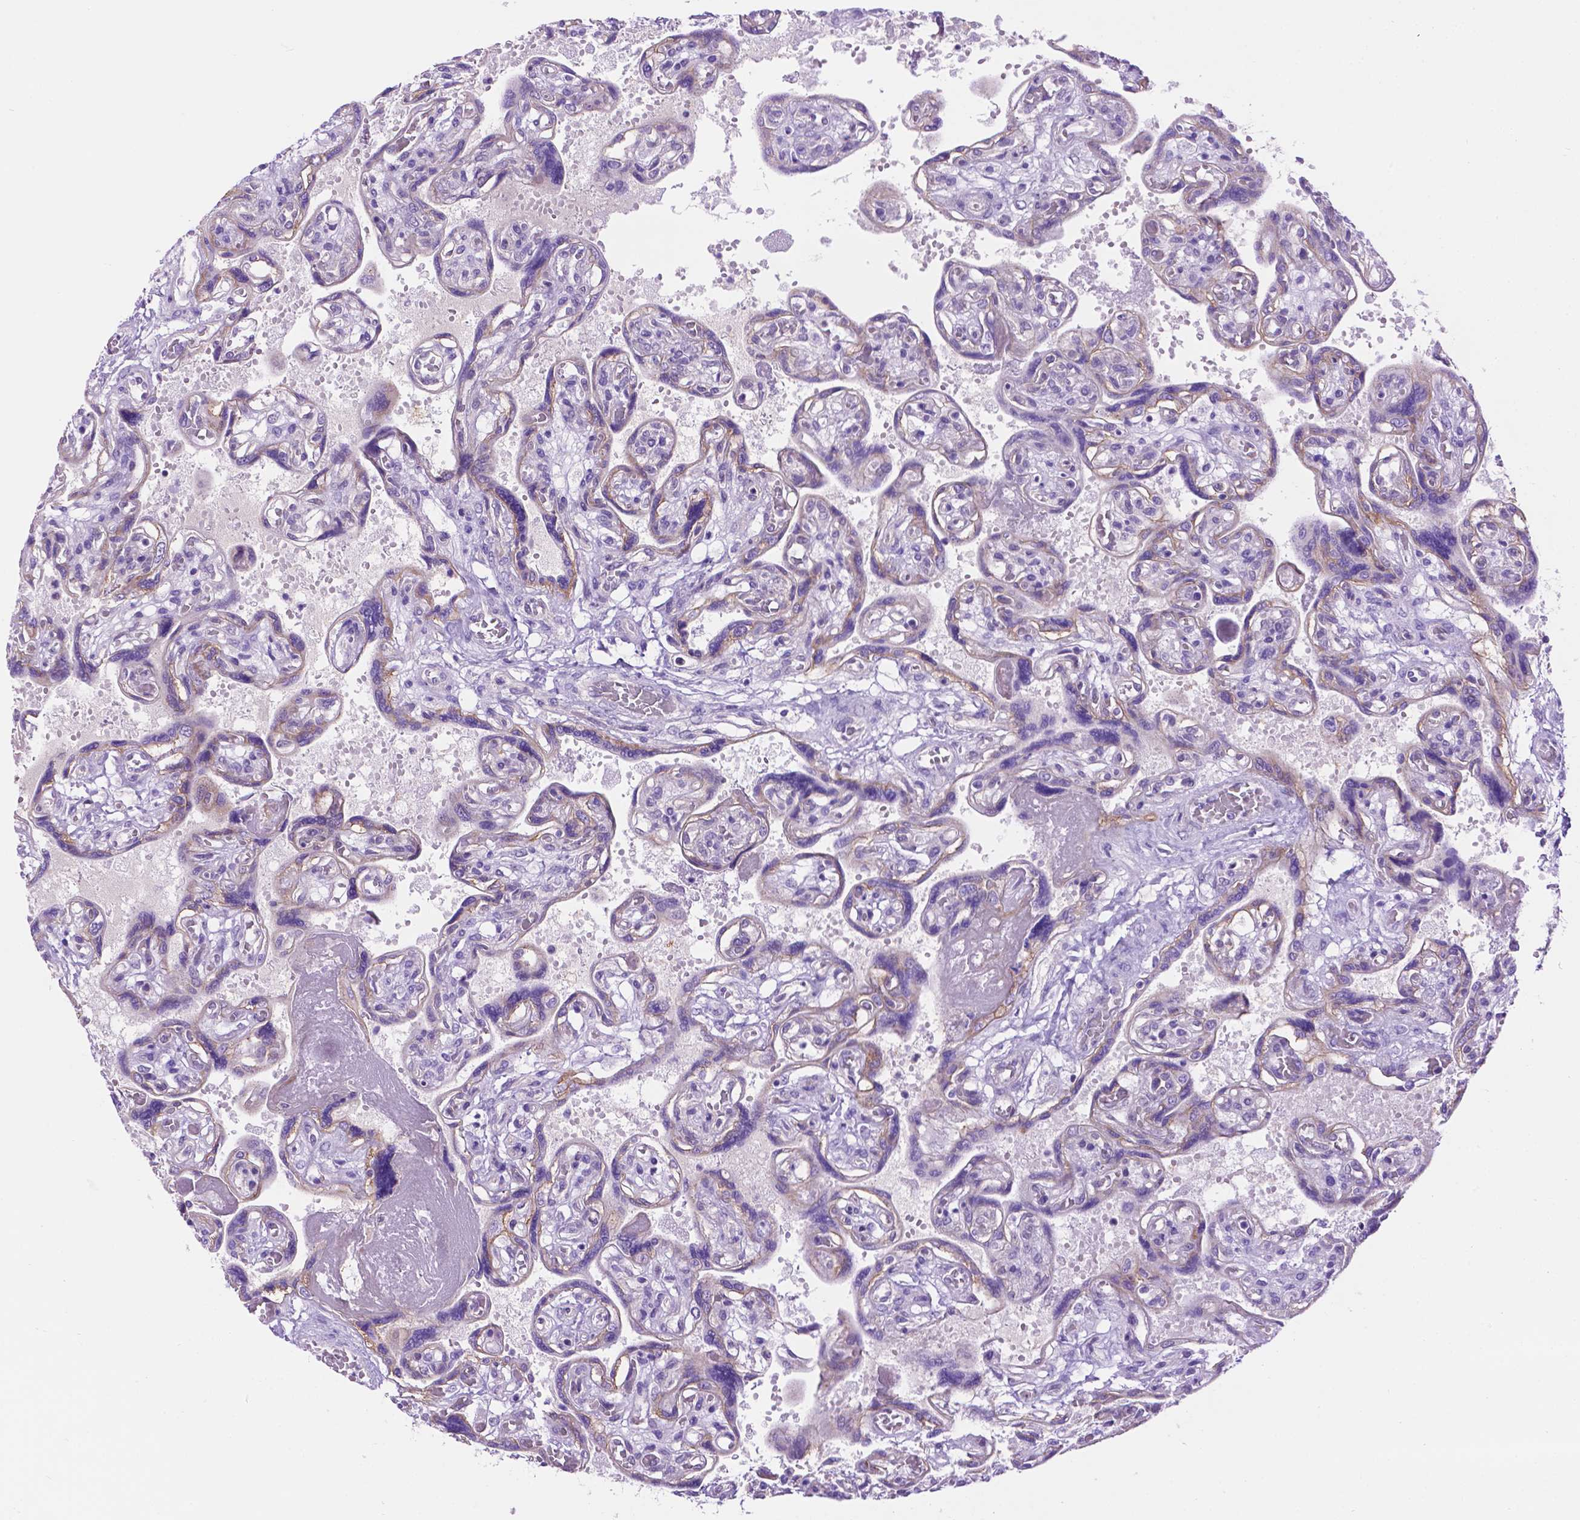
{"staining": {"intensity": "negative", "quantity": "none", "location": "none"}, "tissue": "placenta", "cell_type": "Decidual cells", "image_type": "normal", "snomed": [{"axis": "morphology", "description": "Normal tissue, NOS"}, {"axis": "topography", "description": "Placenta"}], "caption": "The immunohistochemistry (IHC) image has no significant expression in decidual cells of placenta.", "gene": "TACSTD2", "patient": {"sex": "female", "age": 32}}